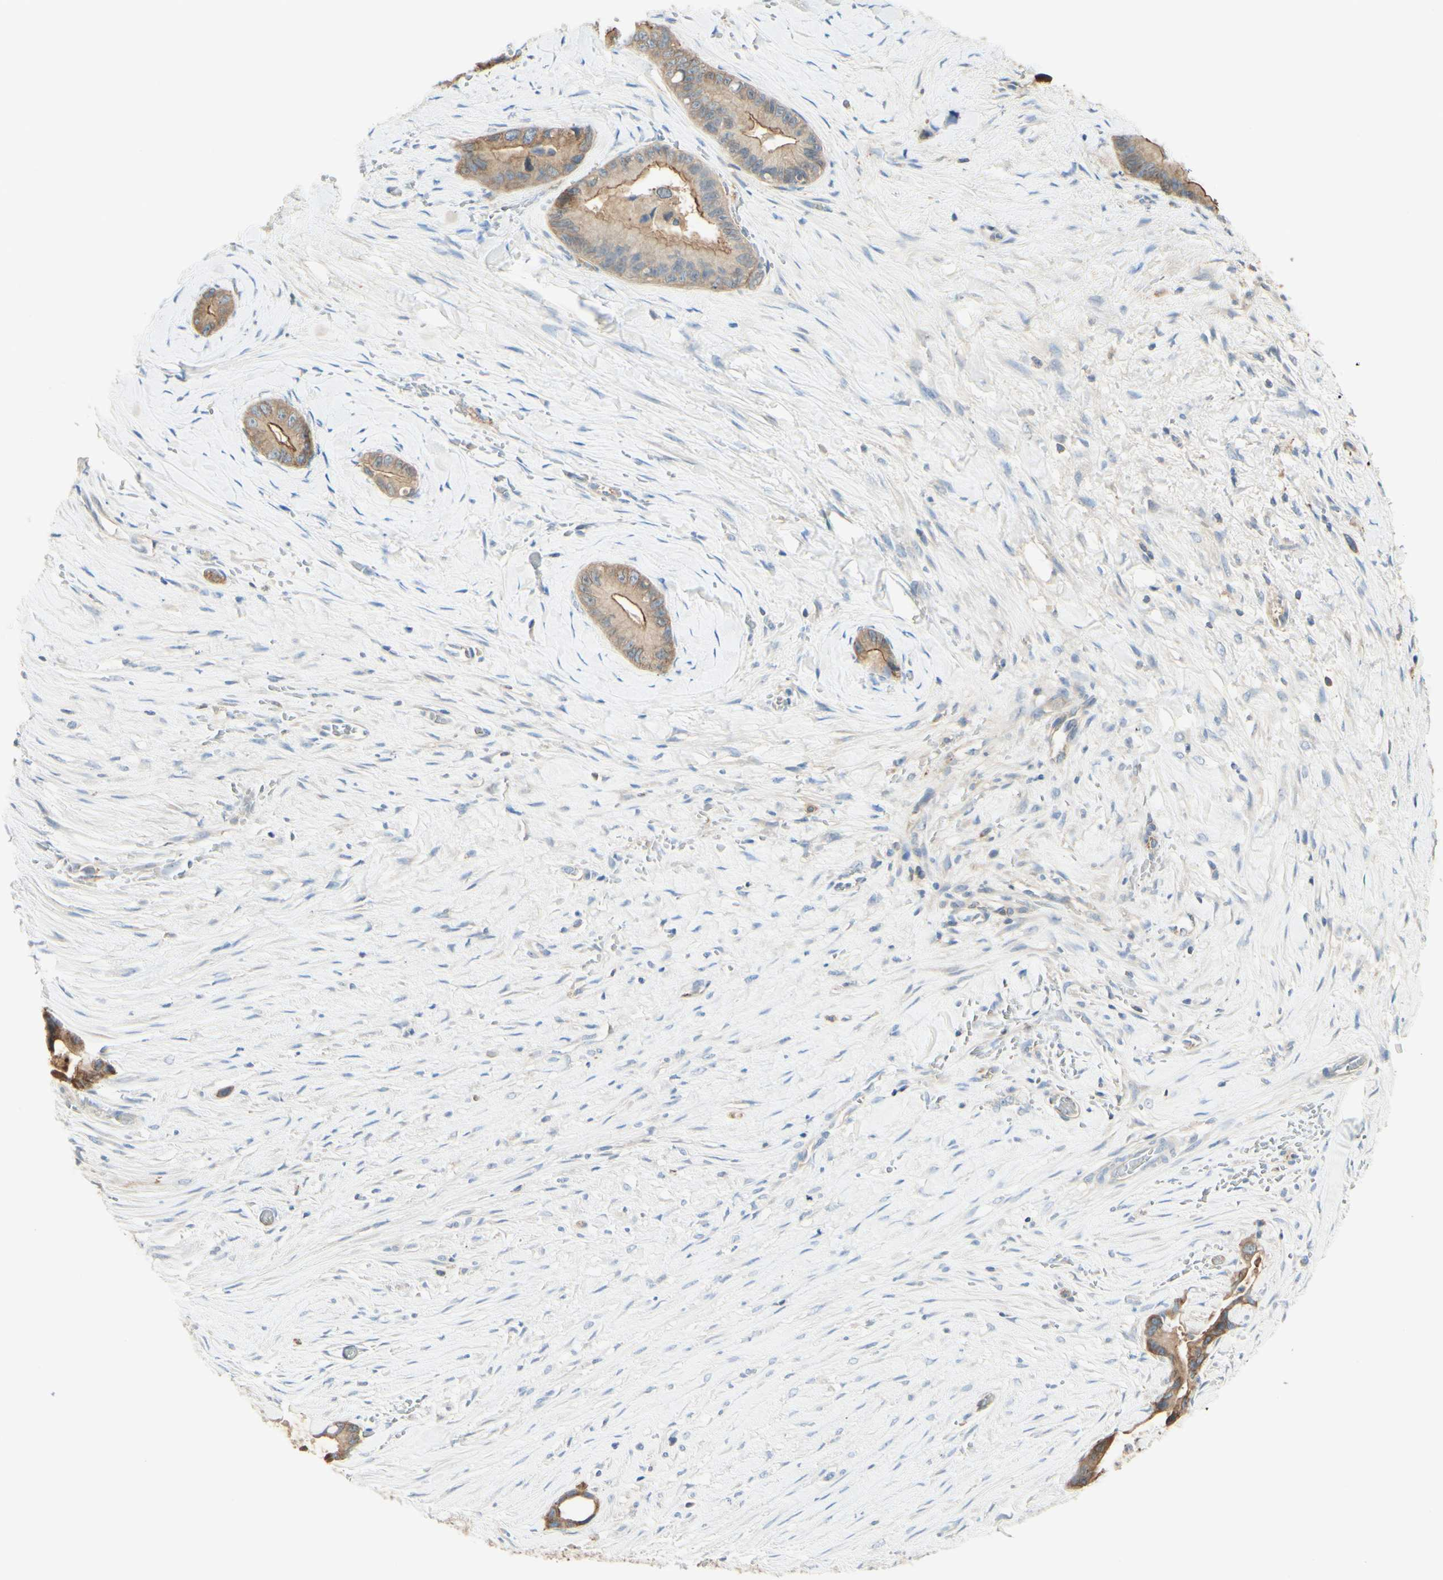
{"staining": {"intensity": "moderate", "quantity": ">75%", "location": "cytoplasmic/membranous"}, "tissue": "liver cancer", "cell_type": "Tumor cells", "image_type": "cancer", "snomed": [{"axis": "morphology", "description": "Cholangiocarcinoma"}, {"axis": "topography", "description": "Liver"}], "caption": "IHC staining of liver cancer (cholangiocarcinoma), which displays medium levels of moderate cytoplasmic/membranous expression in about >75% of tumor cells indicating moderate cytoplasmic/membranous protein positivity. The staining was performed using DAB (3,3'-diaminobenzidine) (brown) for protein detection and nuclei were counterstained in hematoxylin (blue).", "gene": "MTM1", "patient": {"sex": "female", "age": 55}}